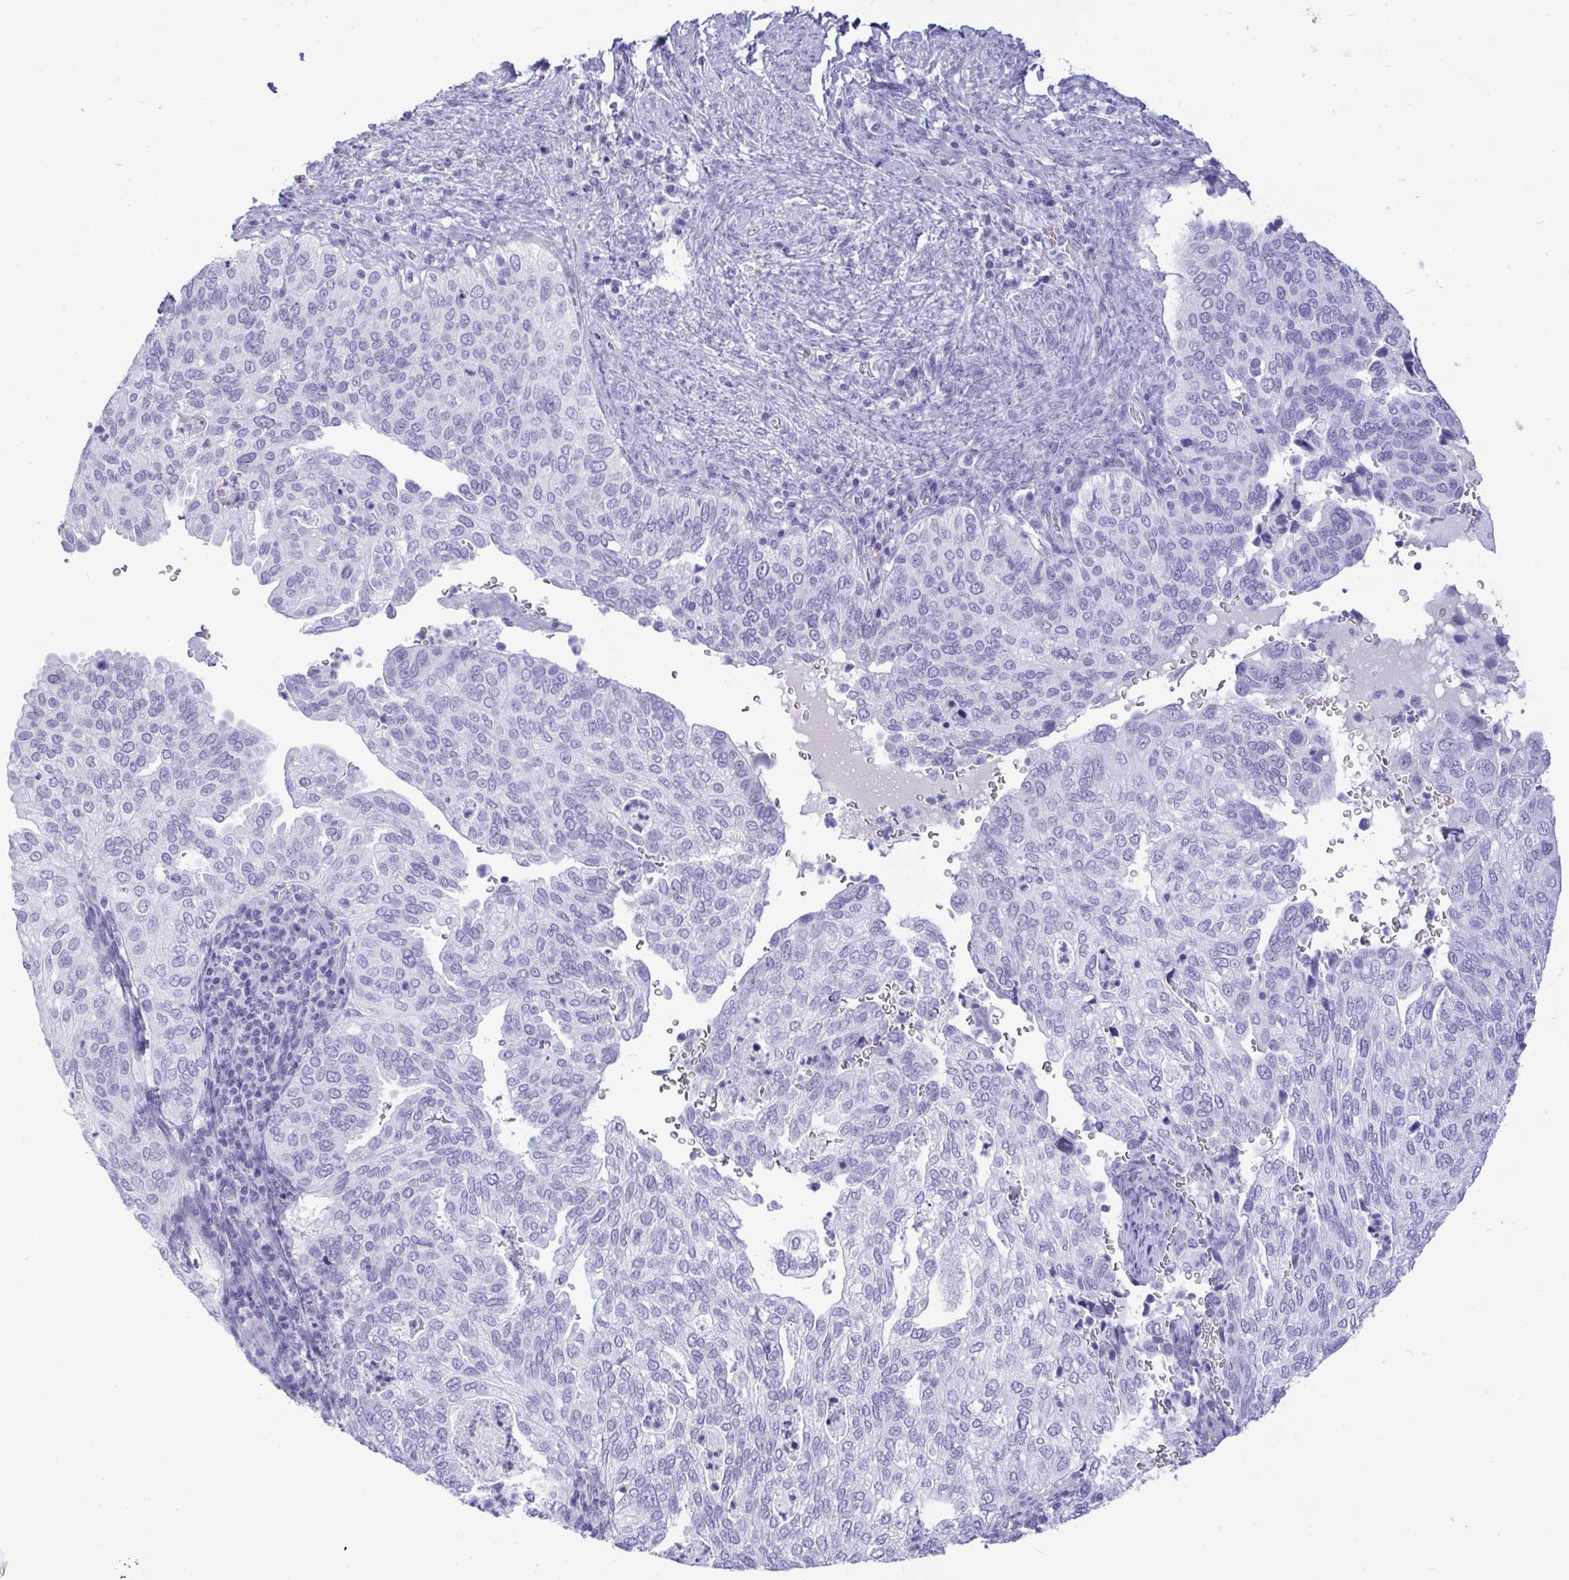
{"staining": {"intensity": "negative", "quantity": "none", "location": "none"}, "tissue": "cervical cancer", "cell_type": "Tumor cells", "image_type": "cancer", "snomed": [{"axis": "morphology", "description": "Squamous cell carcinoma, NOS"}, {"axis": "topography", "description": "Cervix"}], "caption": "Tumor cells show no significant expression in cervical squamous cell carcinoma. (Stains: DAB (3,3'-diaminobenzidine) IHC with hematoxylin counter stain, Microscopy: brightfield microscopy at high magnification).", "gene": "ANKRD60", "patient": {"sex": "female", "age": 38}}